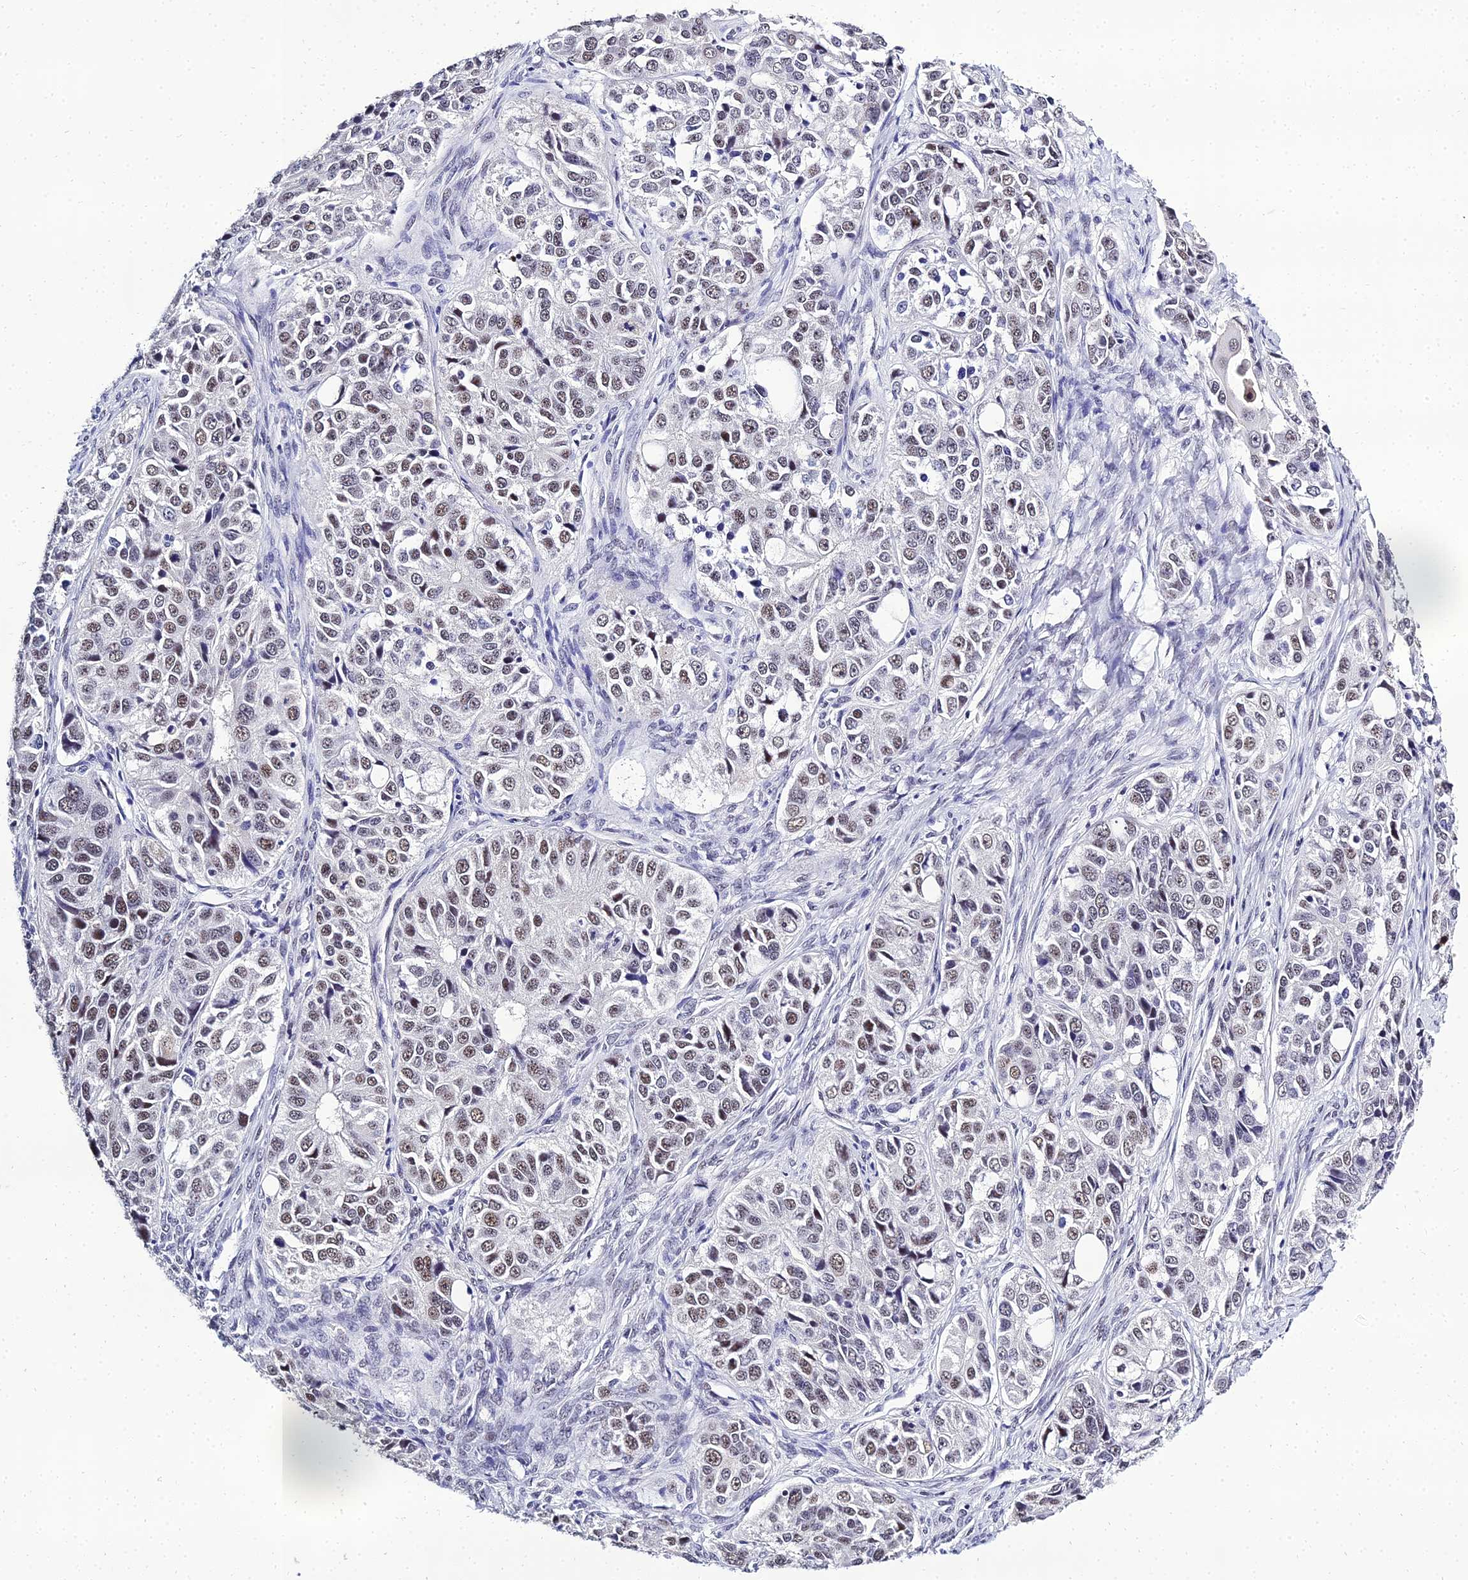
{"staining": {"intensity": "moderate", "quantity": "25%-75%", "location": "nuclear"}, "tissue": "ovarian cancer", "cell_type": "Tumor cells", "image_type": "cancer", "snomed": [{"axis": "morphology", "description": "Carcinoma, endometroid"}, {"axis": "topography", "description": "Ovary"}], "caption": "A medium amount of moderate nuclear staining is present in approximately 25%-75% of tumor cells in endometroid carcinoma (ovarian) tissue.", "gene": "PPP4R2", "patient": {"sex": "female", "age": 51}}